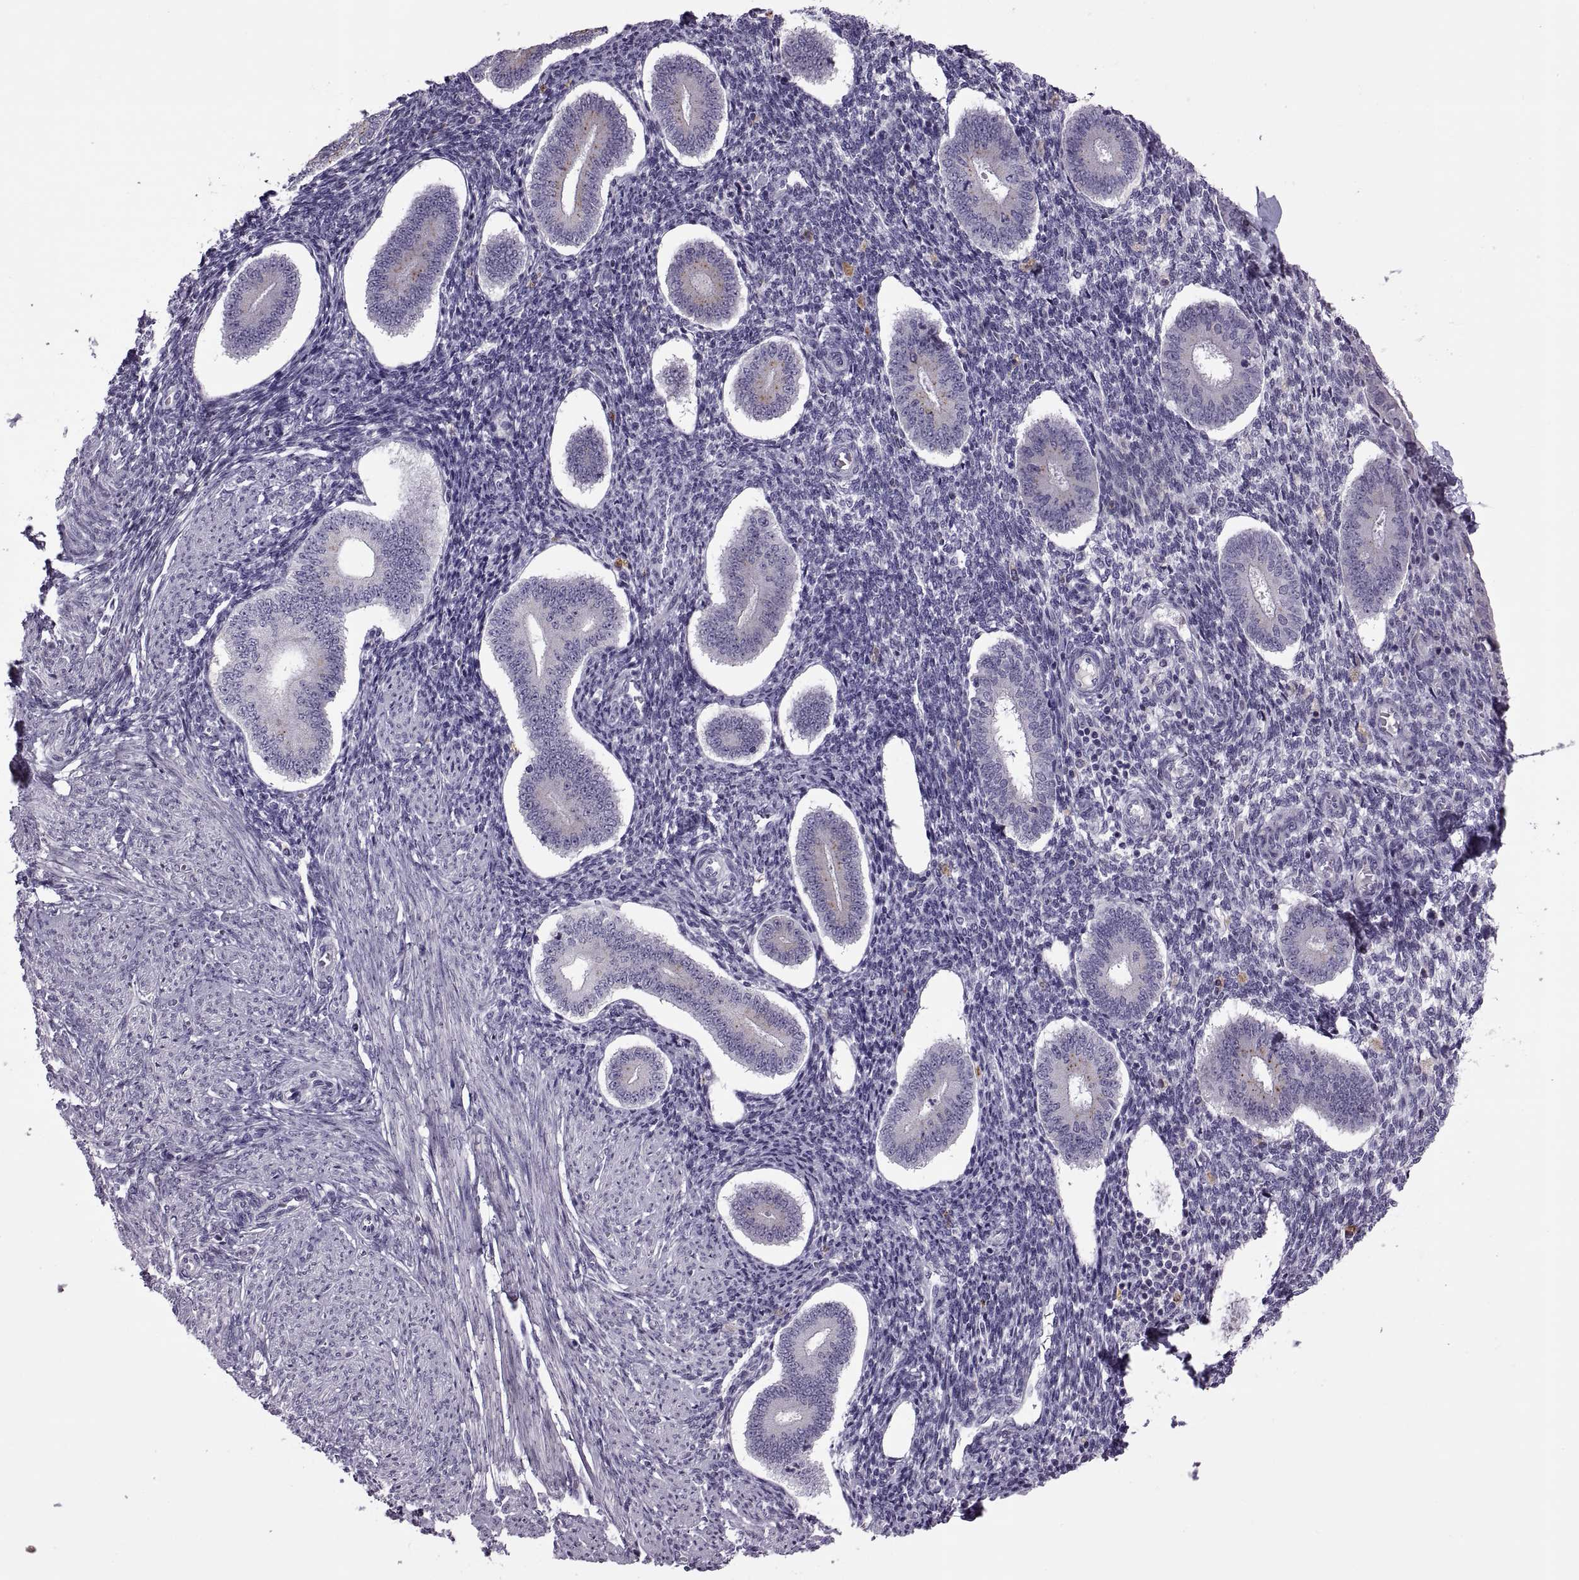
{"staining": {"intensity": "negative", "quantity": "none", "location": "none"}, "tissue": "endometrium", "cell_type": "Cells in endometrial stroma", "image_type": "normal", "snomed": [{"axis": "morphology", "description": "Normal tissue, NOS"}, {"axis": "topography", "description": "Endometrium"}], "caption": "High magnification brightfield microscopy of benign endometrium stained with DAB (3,3'-diaminobenzidine) (brown) and counterstained with hematoxylin (blue): cells in endometrial stroma show no significant expression.", "gene": "RSPH6A", "patient": {"sex": "female", "age": 40}}